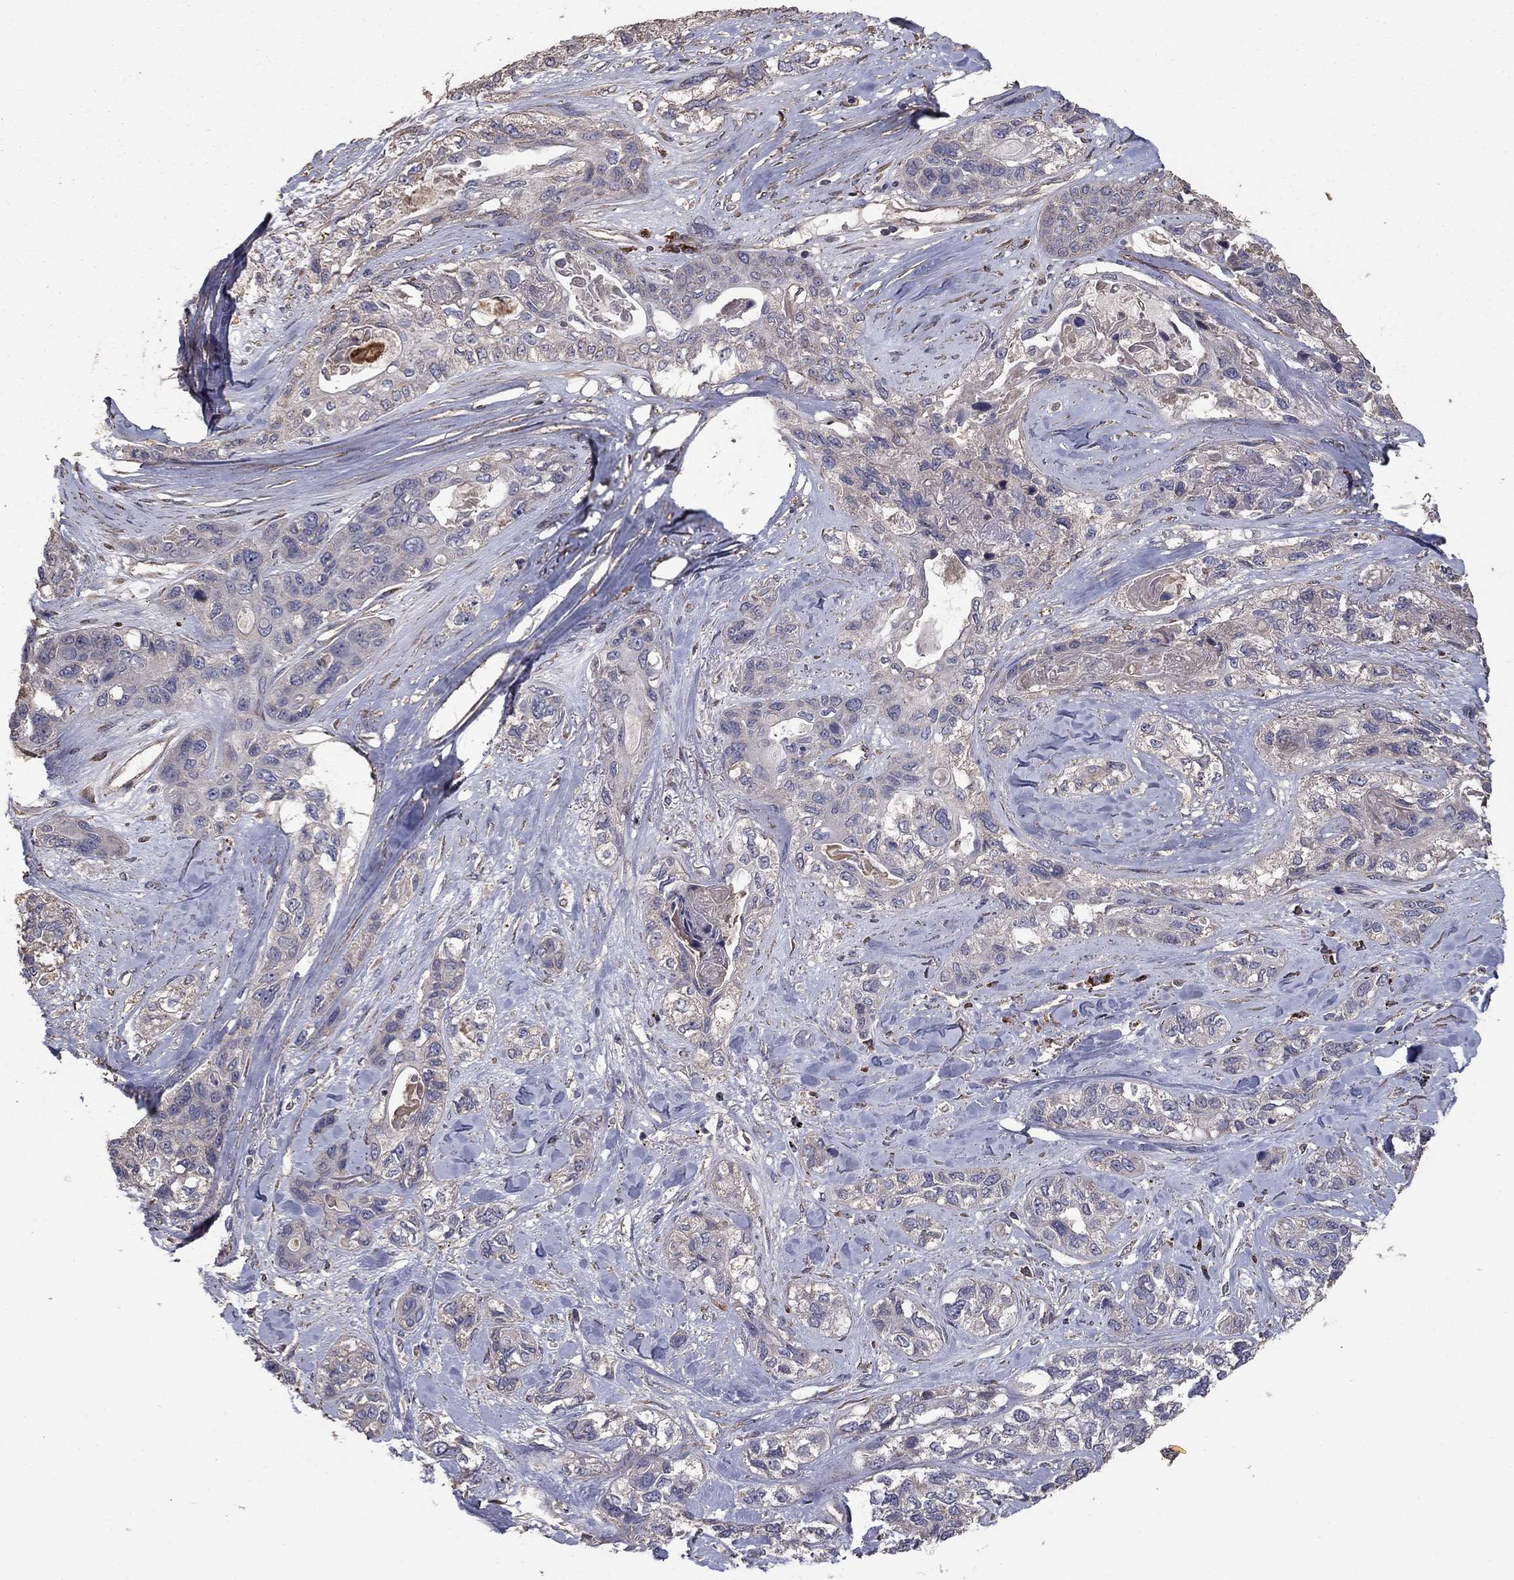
{"staining": {"intensity": "negative", "quantity": "none", "location": "none"}, "tissue": "lung cancer", "cell_type": "Tumor cells", "image_type": "cancer", "snomed": [{"axis": "morphology", "description": "Squamous cell carcinoma, NOS"}, {"axis": "topography", "description": "Lung"}], "caption": "A high-resolution histopathology image shows immunohistochemistry (IHC) staining of lung cancer, which reveals no significant expression in tumor cells.", "gene": "FLT4", "patient": {"sex": "female", "age": 70}}